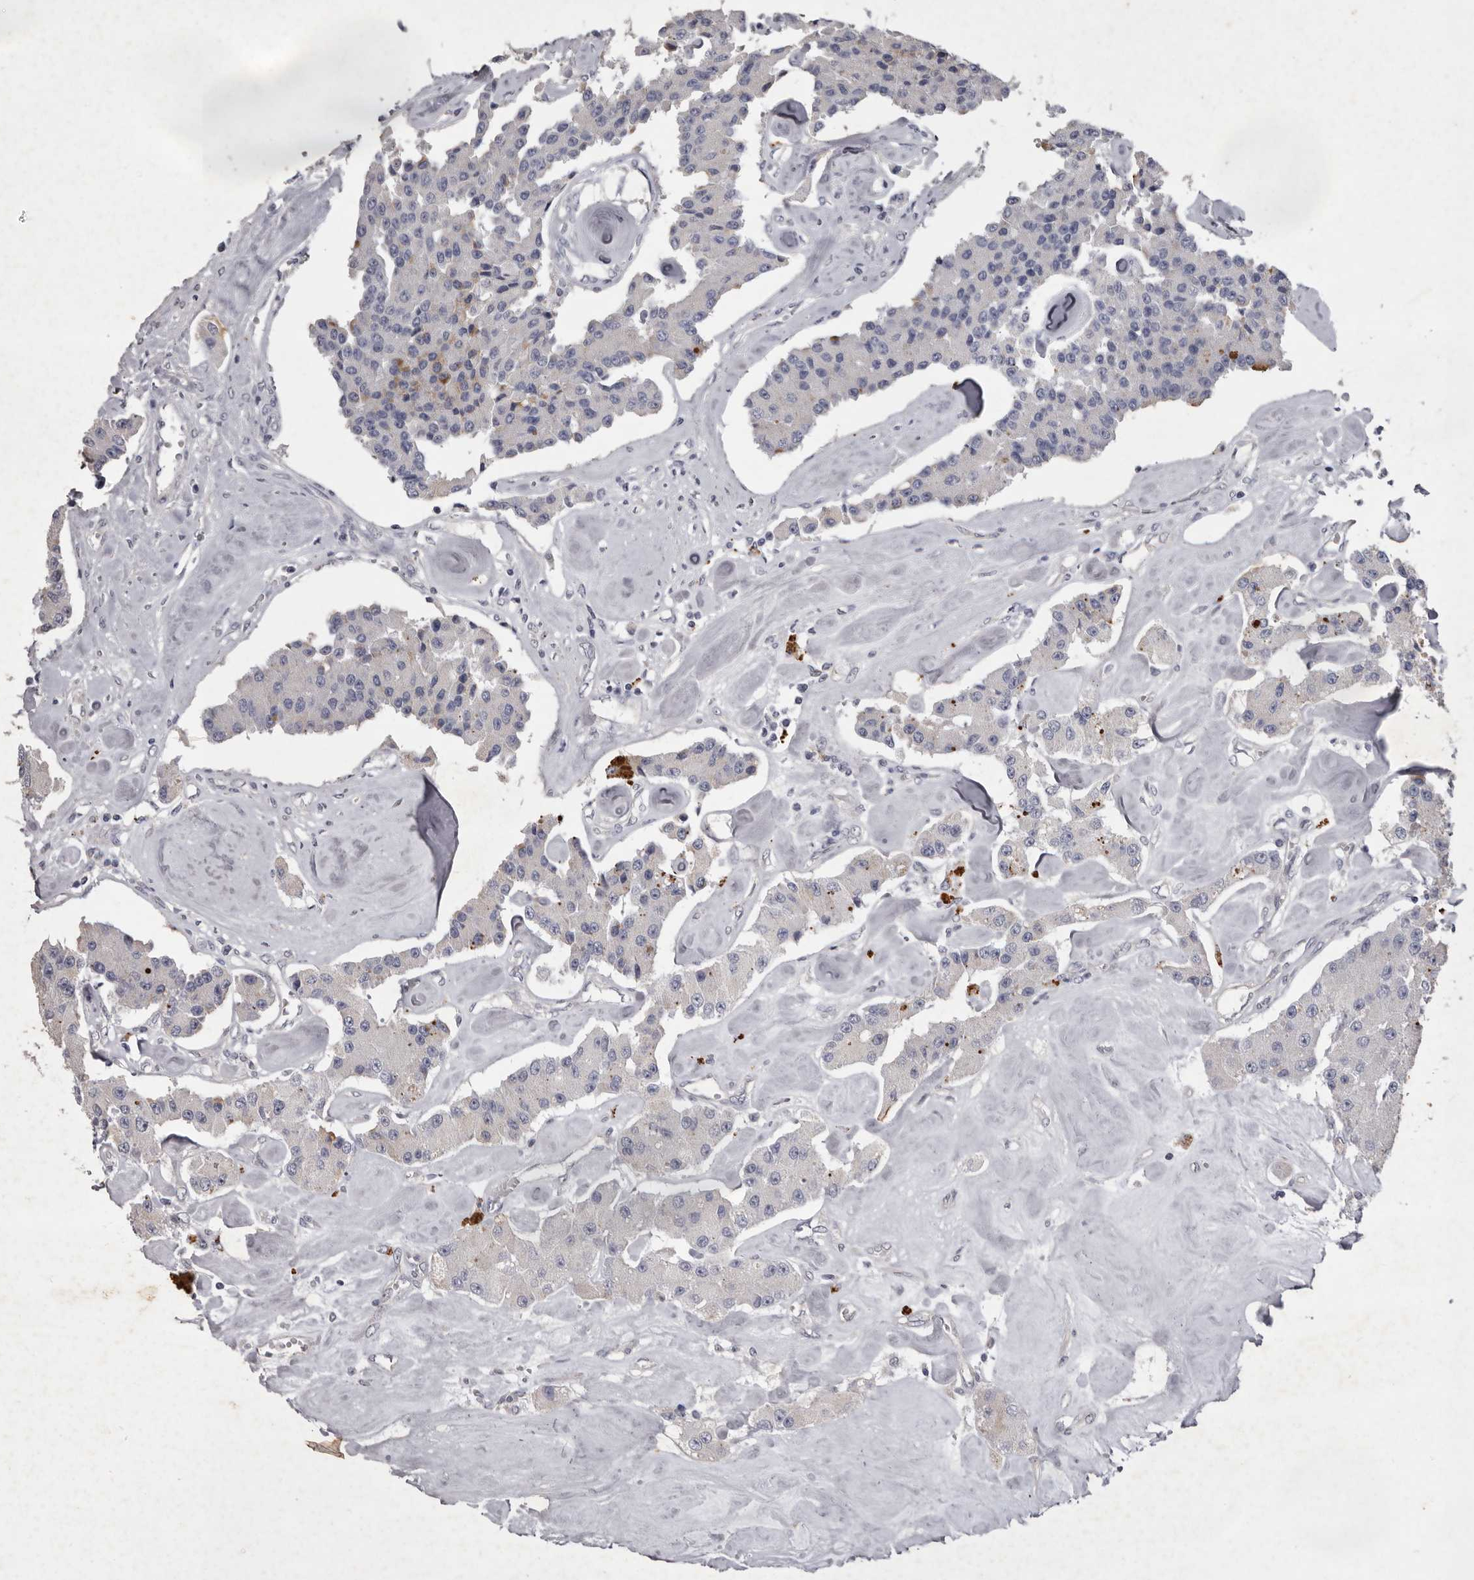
{"staining": {"intensity": "negative", "quantity": "none", "location": "none"}, "tissue": "carcinoid", "cell_type": "Tumor cells", "image_type": "cancer", "snomed": [{"axis": "morphology", "description": "Carcinoid, malignant, NOS"}, {"axis": "topography", "description": "Pancreas"}], "caption": "Carcinoid was stained to show a protein in brown. There is no significant staining in tumor cells. Brightfield microscopy of IHC stained with DAB (3,3'-diaminobenzidine) (brown) and hematoxylin (blue), captured at high magnification.", "gene": "NKAIN4", "patient": {"sex": "male", "age": 41}}